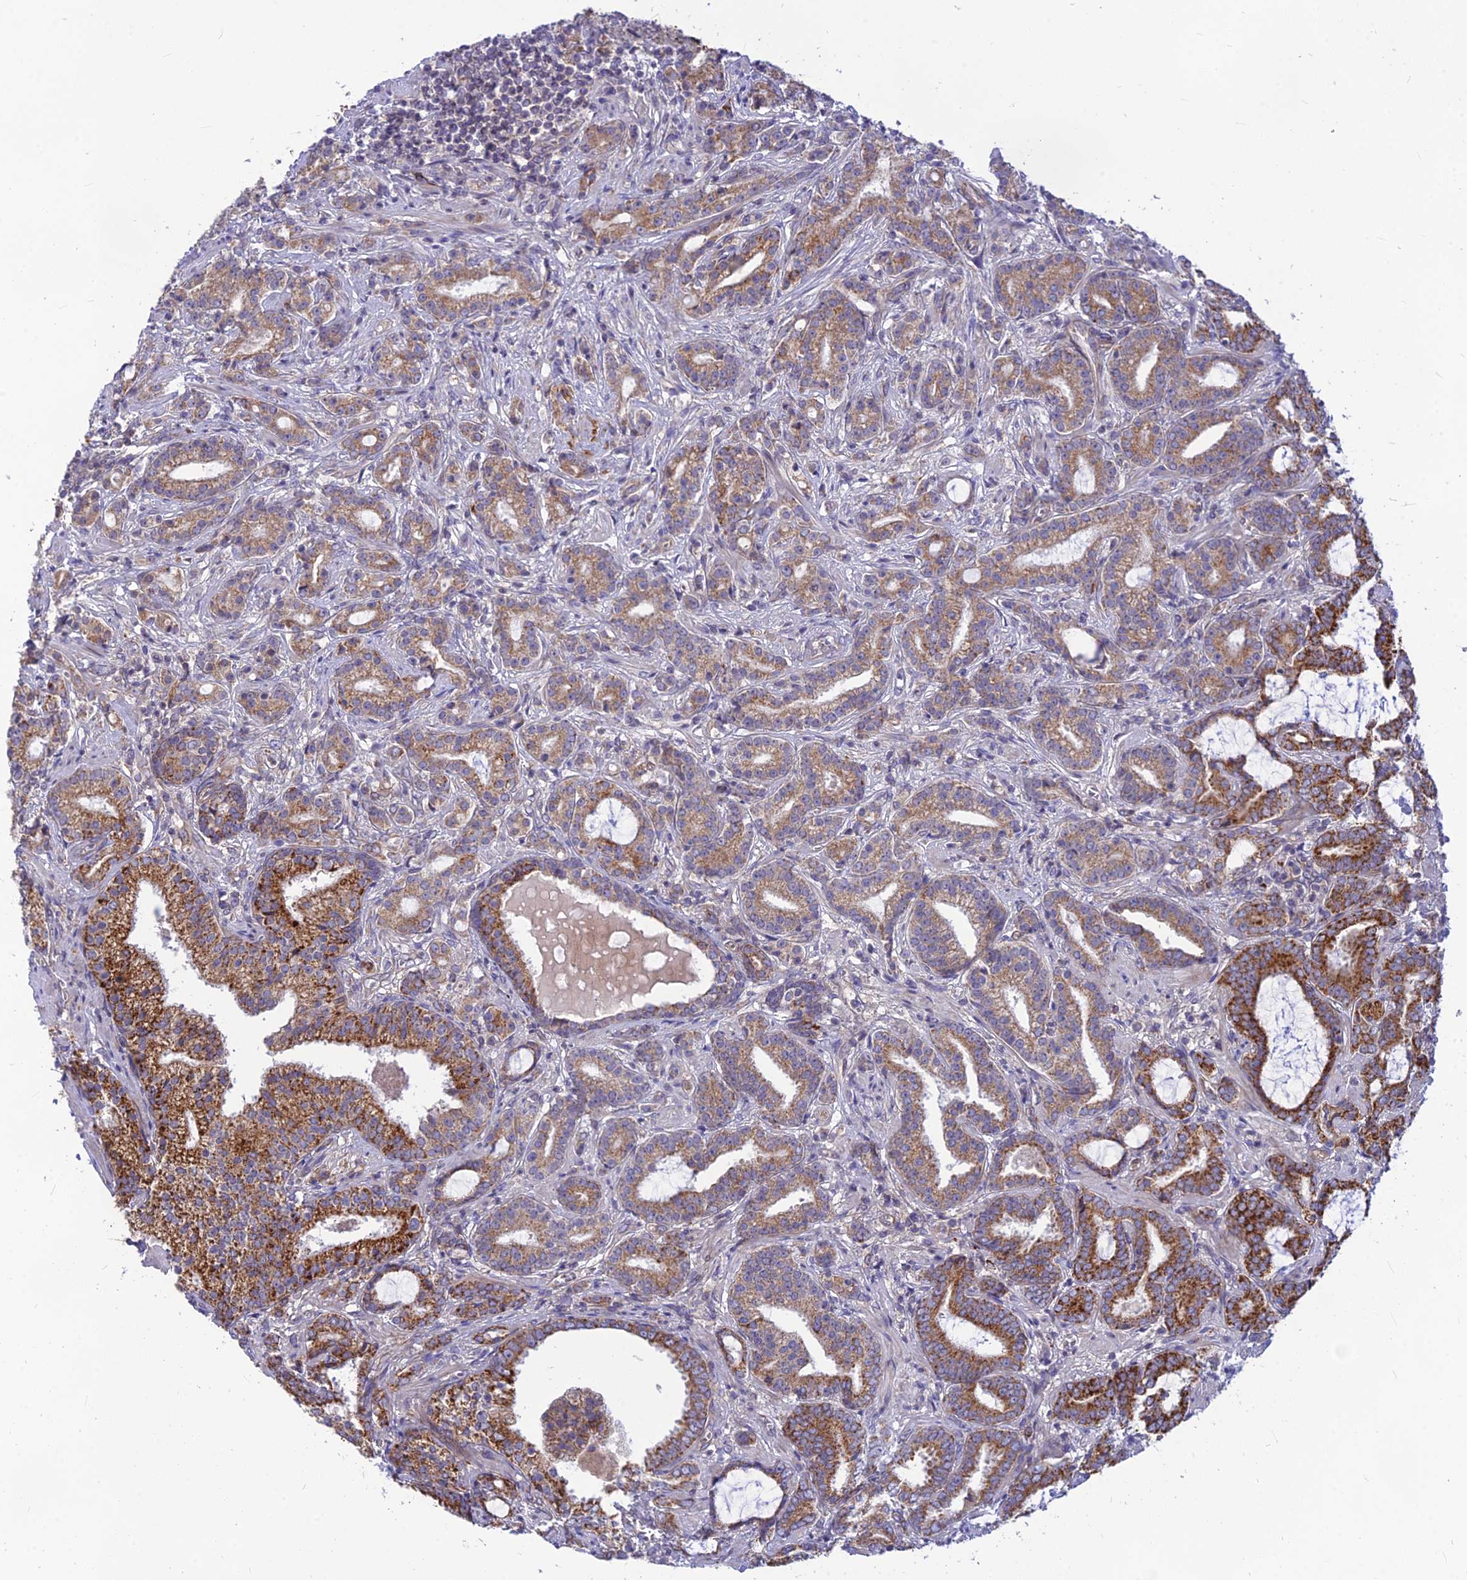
{"staining": {"intensity": "strong", "quantity": "25%-75%", "location": "cytoplasmic/membranous"}, "tissue": "prostate cancer", "cell_type": "Tumor cells", "image_type": "cancer", "snomed": [{"axis": "morphology", "description": "Adenocarcinoma, High grade"}, {"axis": "topography", "description": "Prostate and seminal vesicle, NOS"}], "caption": "This histopathology image demonstrates prostate cancer (high-grade adenocarcinoma) stained with IHC to label a protein in brown. The cytoplasmic/membranous of tumor cells show strong positivity for the protein. Nuclei are counter-stained blue.", "gene": "PTCD2", "patient": {"sex": "male", "age": 67}}